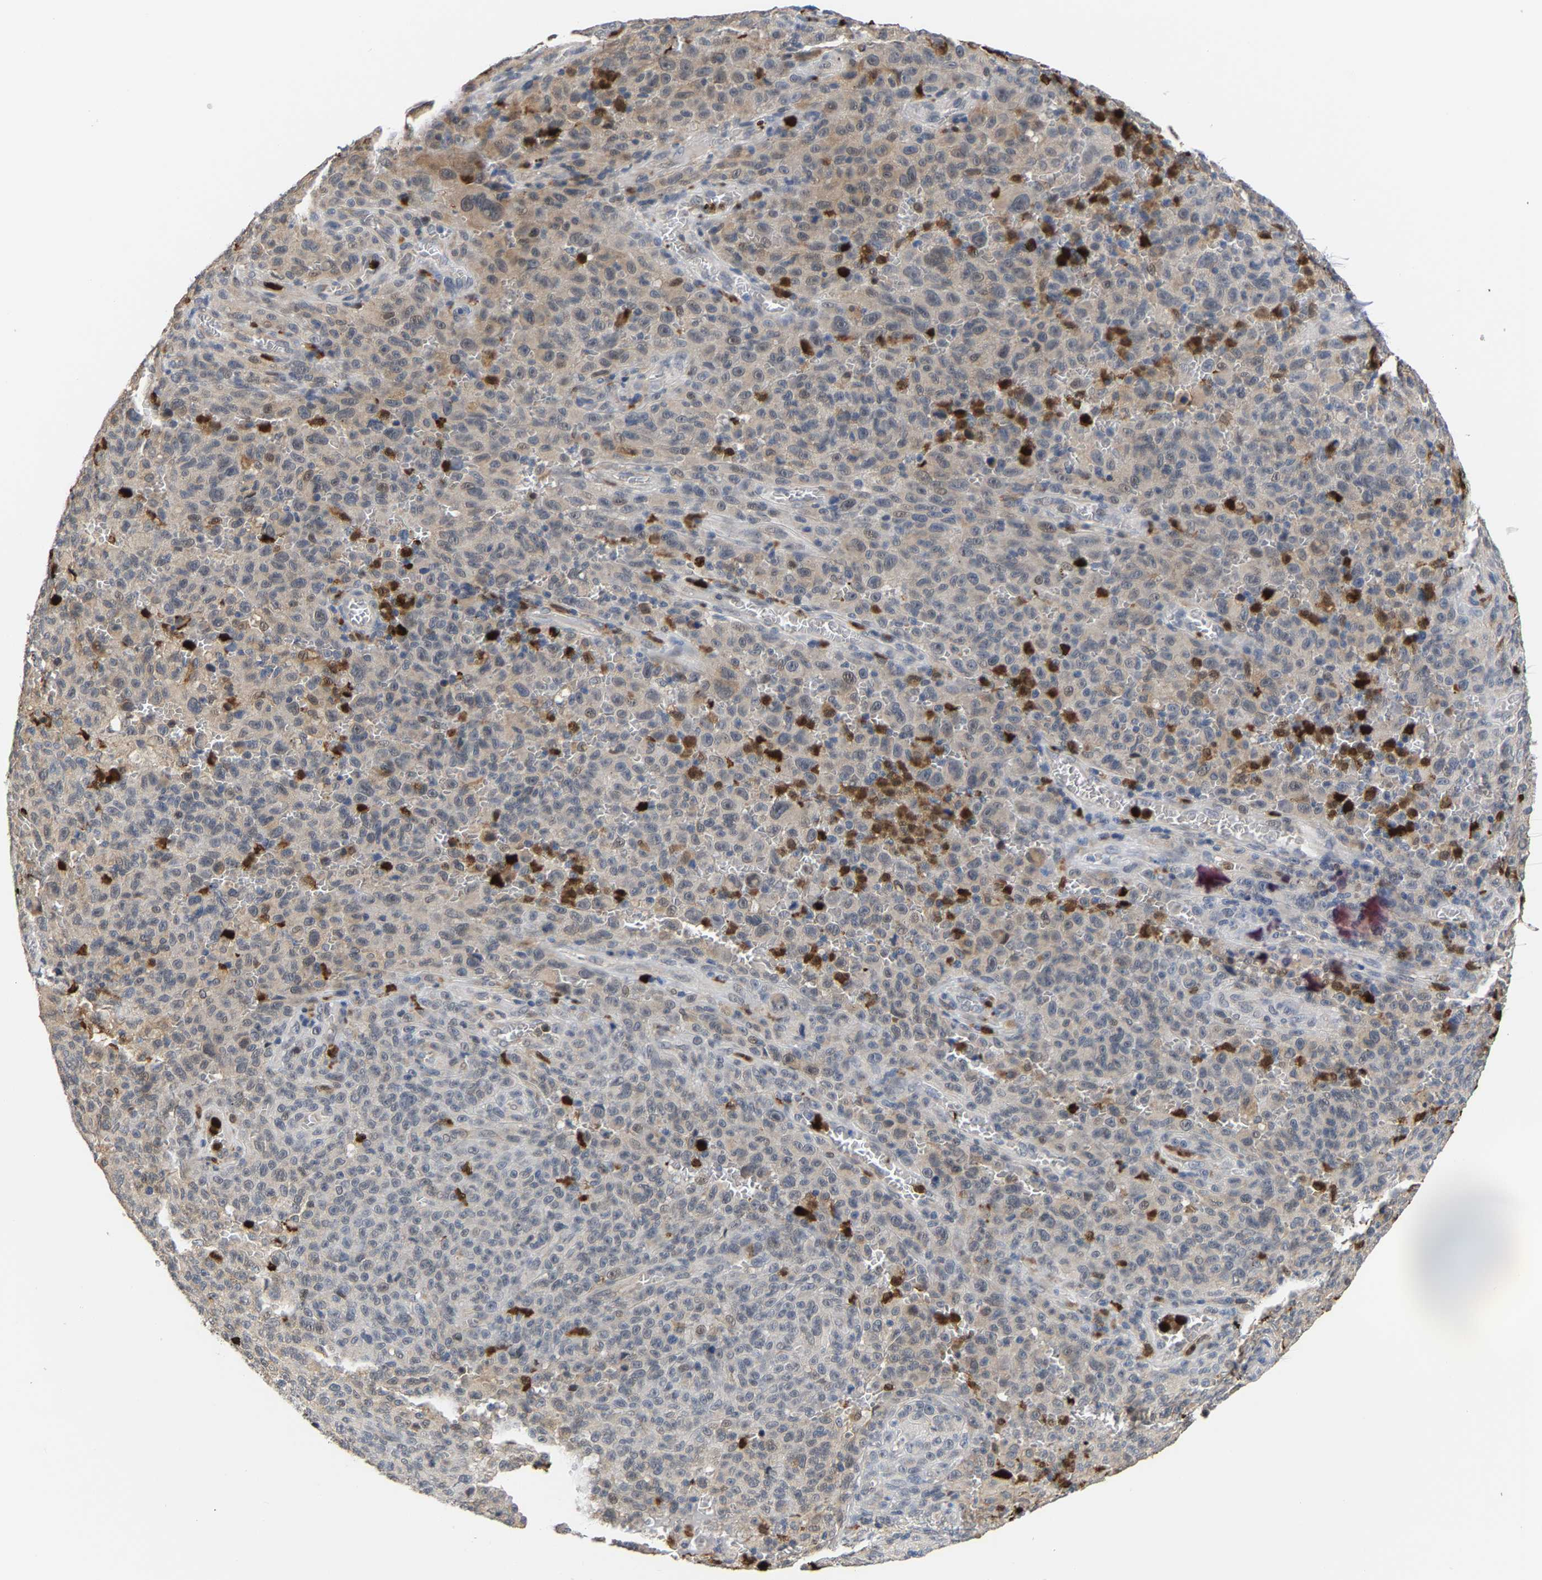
{"staining": {"intensity": "weak", "quantity": "25%-75%", "location": "cytoplasmic/membranous,nuclear"}, "tissue": "melanoma", "cell_type": "Tumor cells", "image_type": "cancer", "snomed": [{"axis": "morphology", "description": "Malignant melanoma, NOS"}, {"axis": "topography", "description": "Skin"}], "caption": "Protein expression analysis of human malignant melanoma reveals weak cytoplasmic/membranous and nuclear expression in approximately 25%-75% of tumor cells. The protein is shown in brown color, while the nuclei are stained blue.", "gene": "TDRD7", "patient": {"sex": "female", "age": 82}}